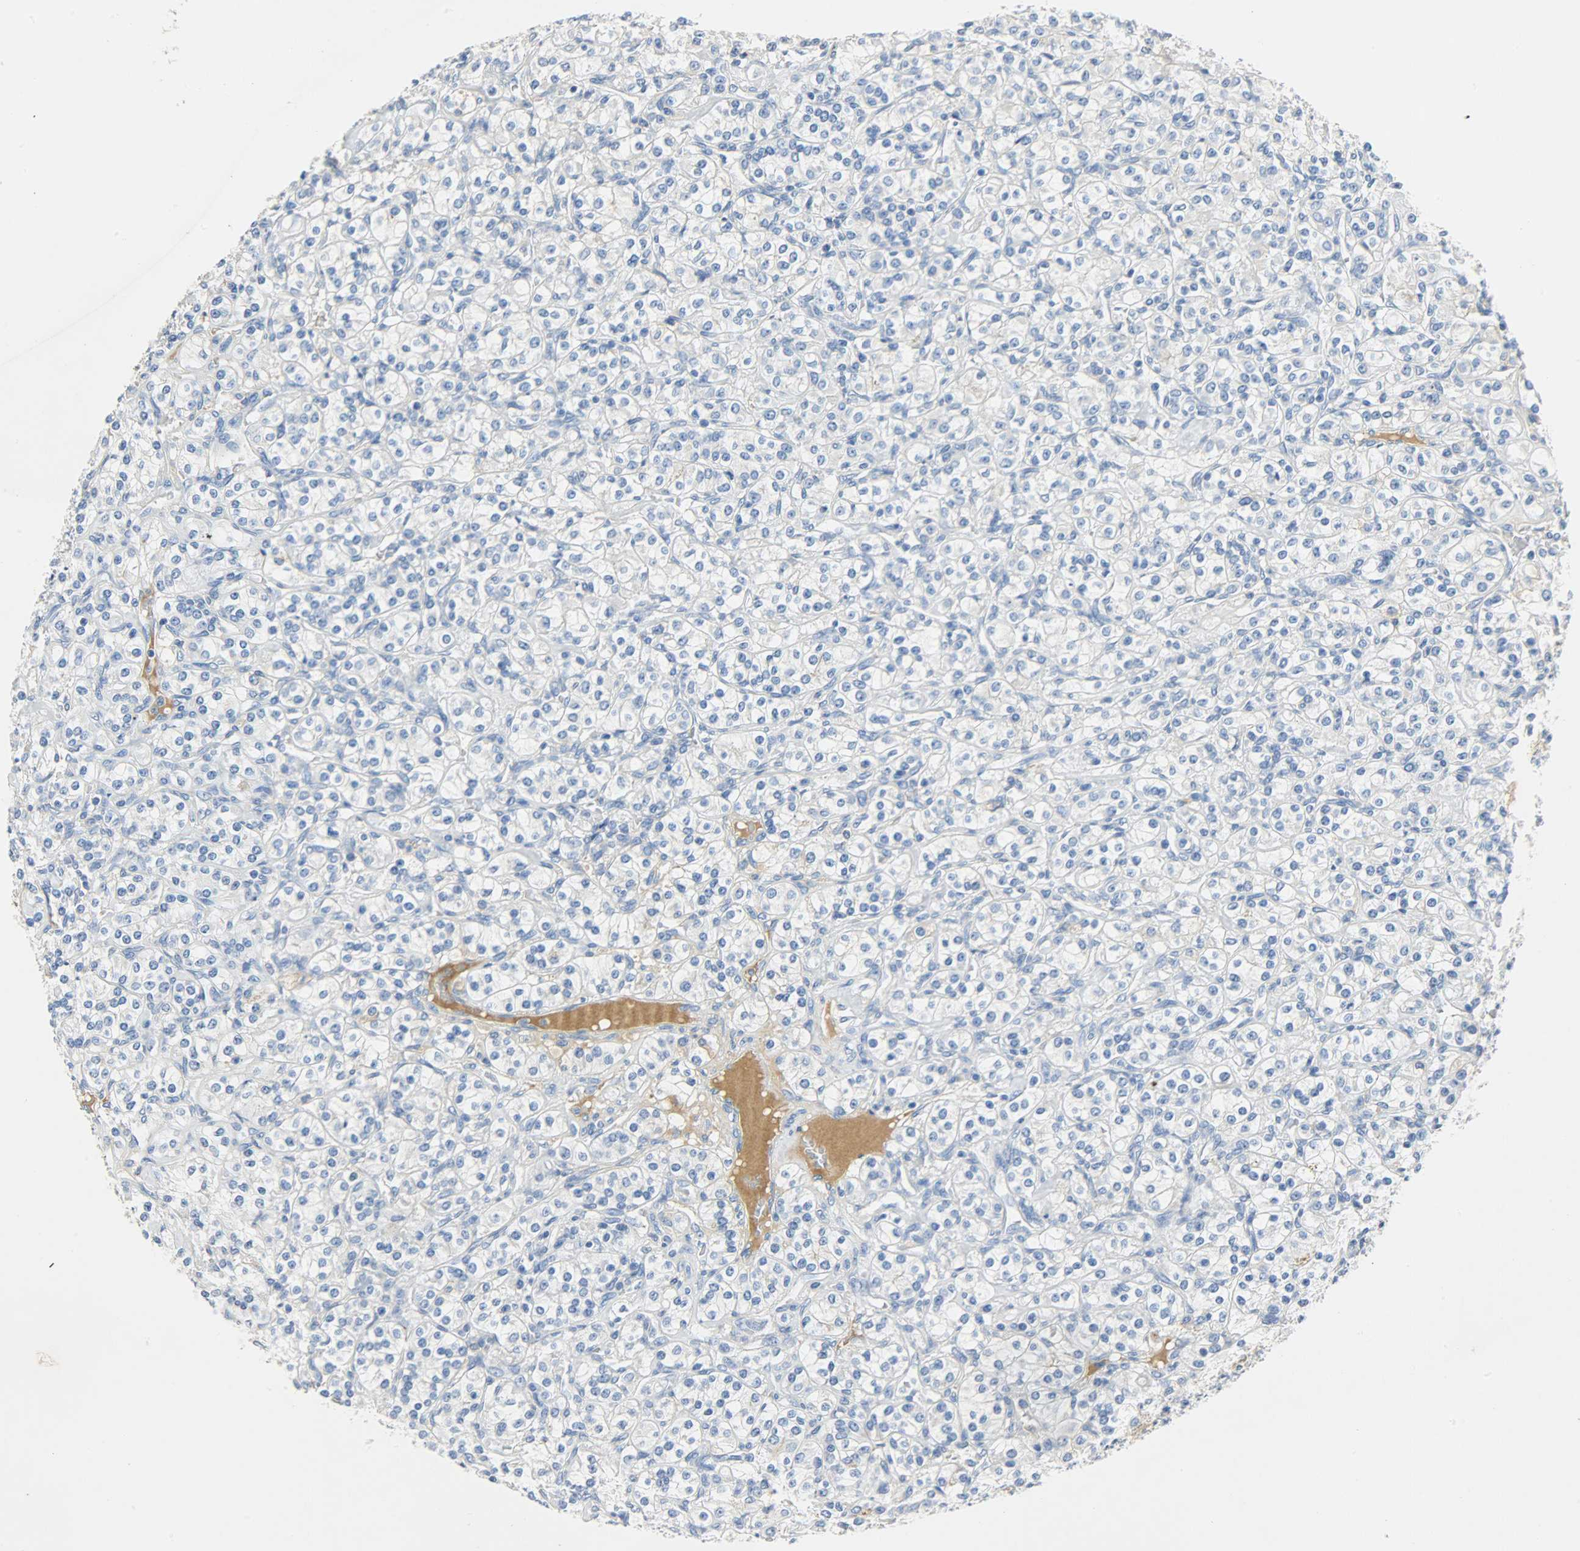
{"staining": {"intensity": "negative", "quantity": "none", "location": "none"}, "tissue": "renal cancer", "cell_type": "Tumor cells", "image_type": "cancer", "snomed": [{"axis": "morphology", "description": "Adenocarcinoma, NOS"}, {"axis": "topography", "description": "Kidney"}], "caption": "There is no significant staining in tumor cells of renal cancer.", "gene": "CRP", "patient": {"sex": "male", "age": 77}}